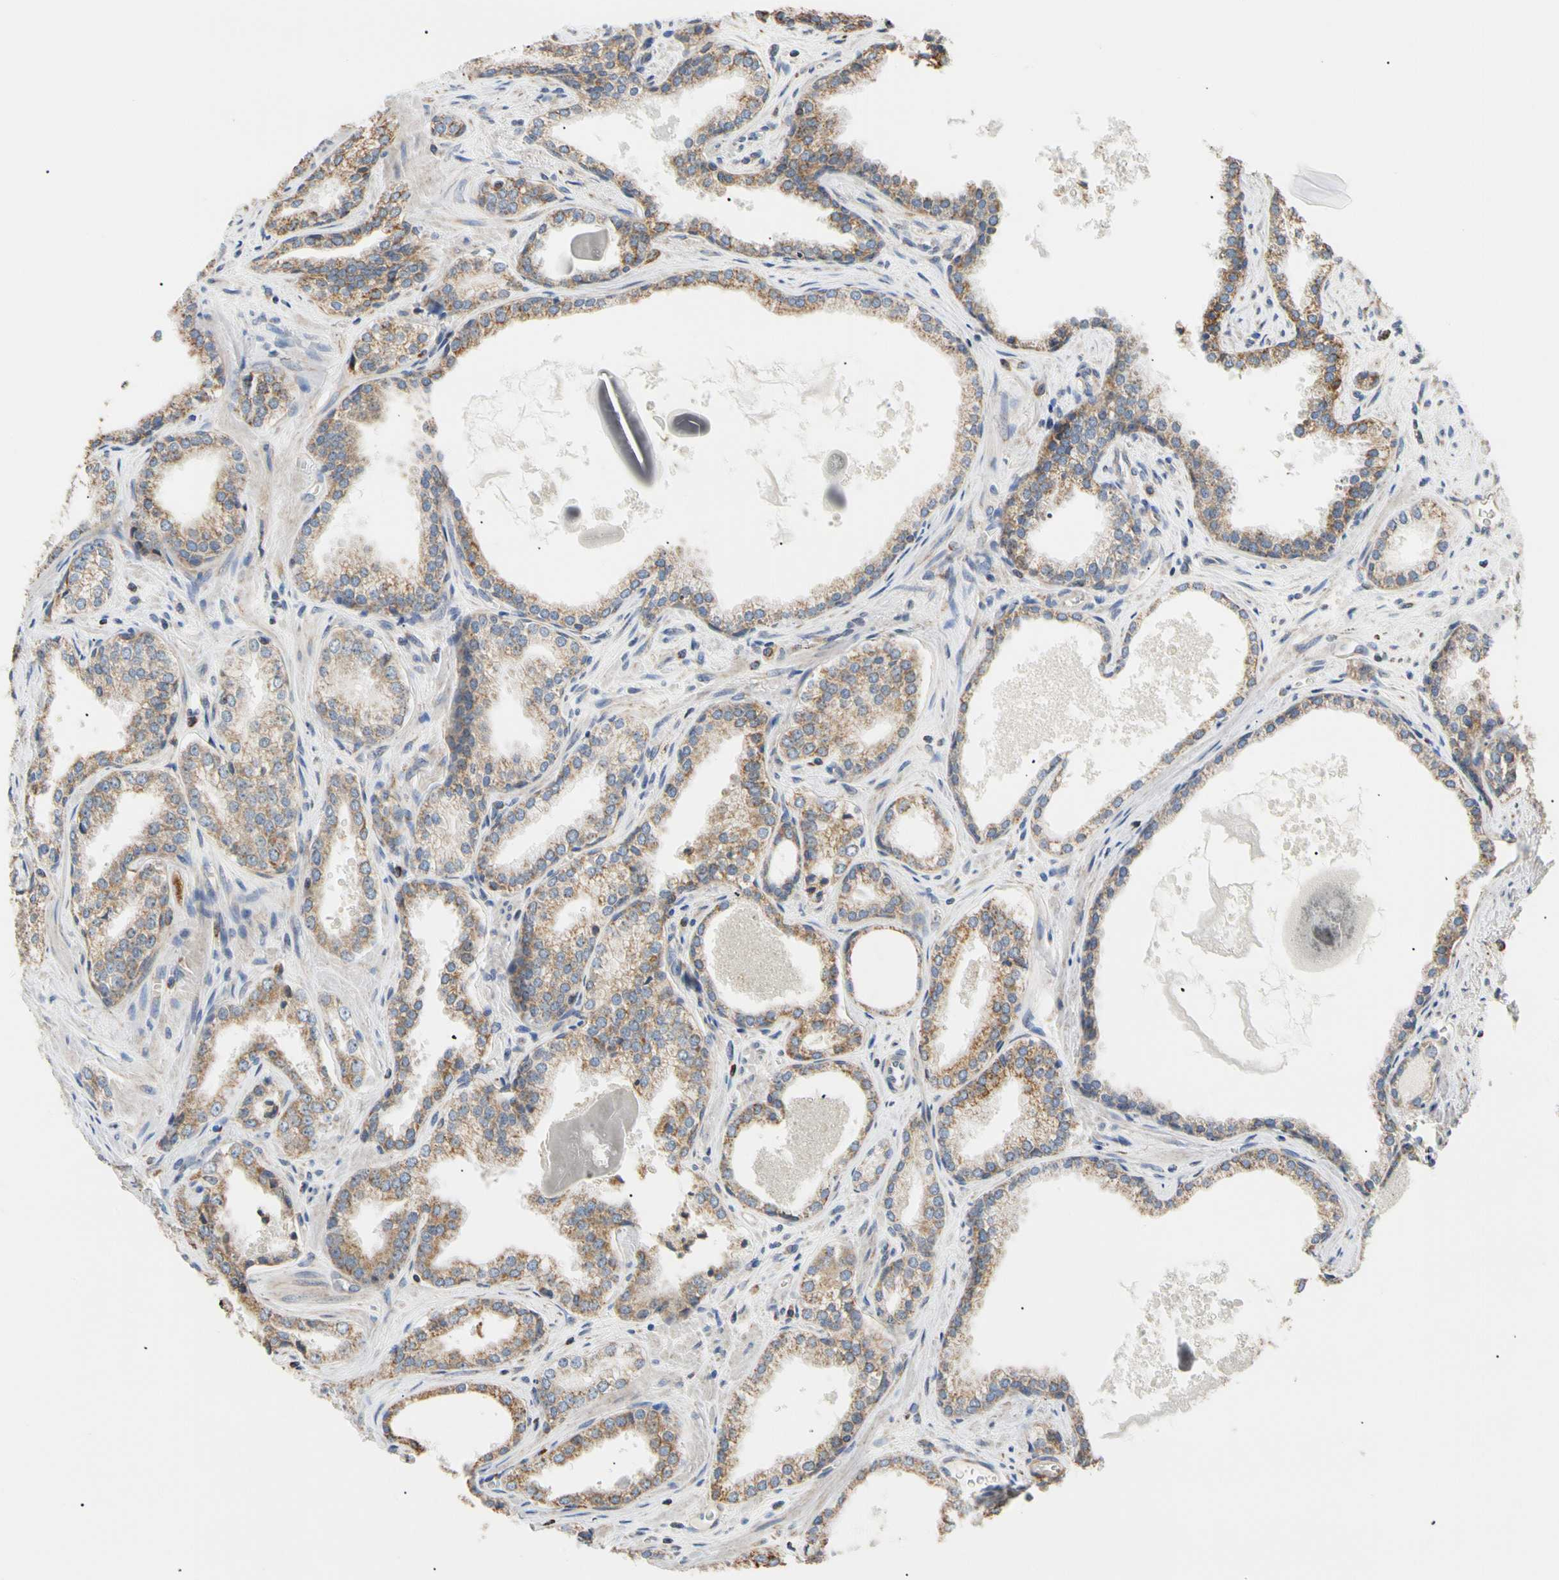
{"staining": {"intensity": "weak", "quantity": ">75%", "location": "cytoplasmic/membranous"}, "tissue": "prostate cancer", "cell_type": "Tumor cells", "image_type": "cancer", "snomed": [{"axis": "morphology", "description": "Adenocarcinoma, Low grade"}, {"axis": "topography", "description": "Prostate"}], "caption": "The histopathology image exhibits immunohistochemical staining of prostate cancer (low-grade adenocarcinoma). There is weak cytoplasmic/membranous positivity is present in about >75% of tumor cells. The staining was performed using DAB to visualize the protein expression in brown, while the nuclei were stained in blue with hematoxylin (Magnification: 20x).", "gene": "PLGRKT", "patient": {"sex": "male", "age": 60}}